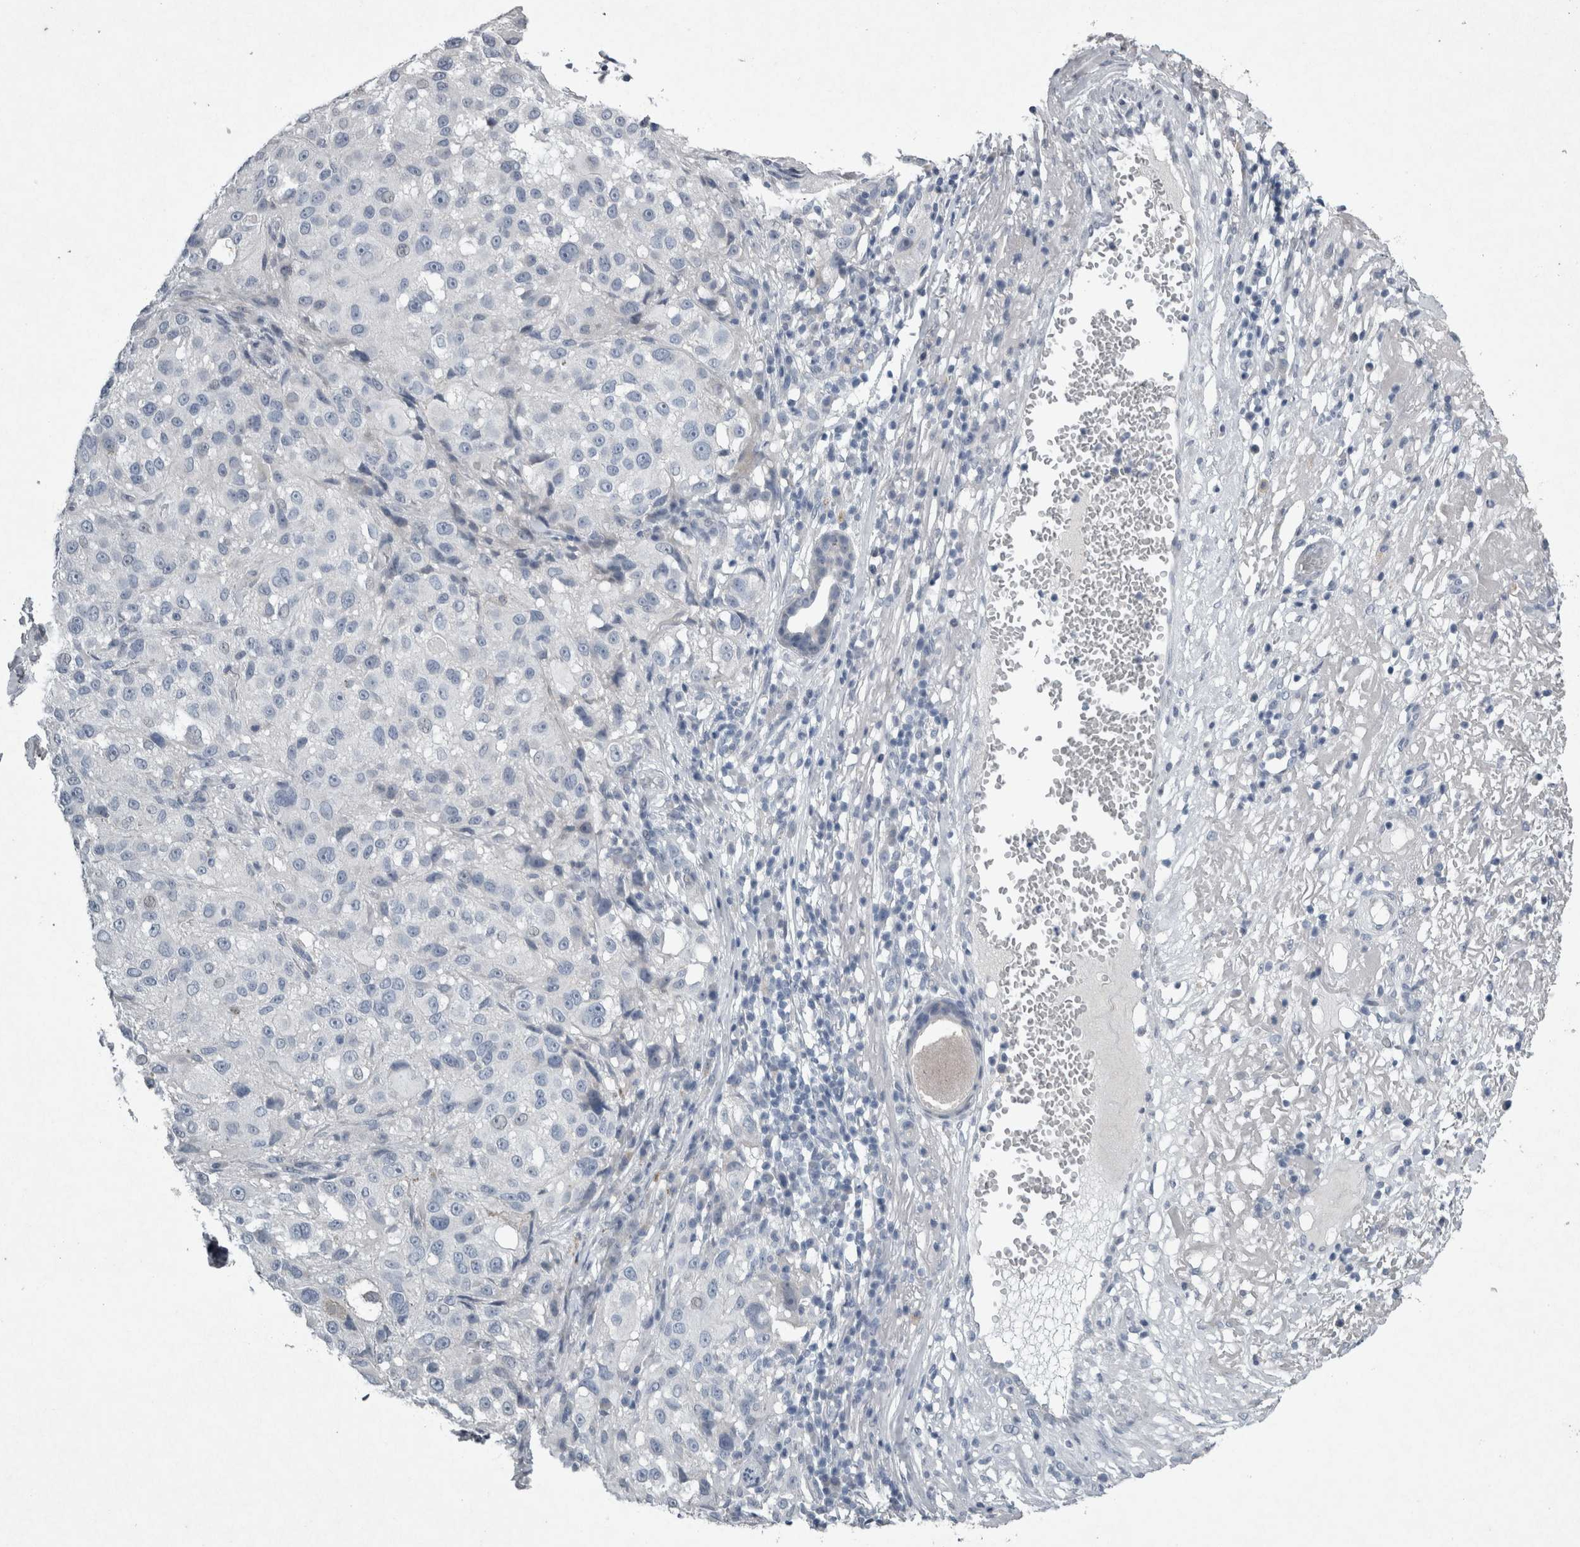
{"staining": {"intensity": "negative", "quantity": "none", "location": "none"}, "tissue": "melanoma", "cell_type": "Tumor cells", "image_type": "cancer", "snomed": [{"axis": "morphology", "description": "Necrosis, NOS"}, {"axis": "morphology", "description": "Malignant melanoma, NOS"}, {"axis": "topography", "description": "Skin"}], "caption": "Immunohistochemical staining of human malignant melanoma displays no significant positivity in tumor cells.", "gene": "PDX1", "patient": {"sex": "female", "age": 87}}